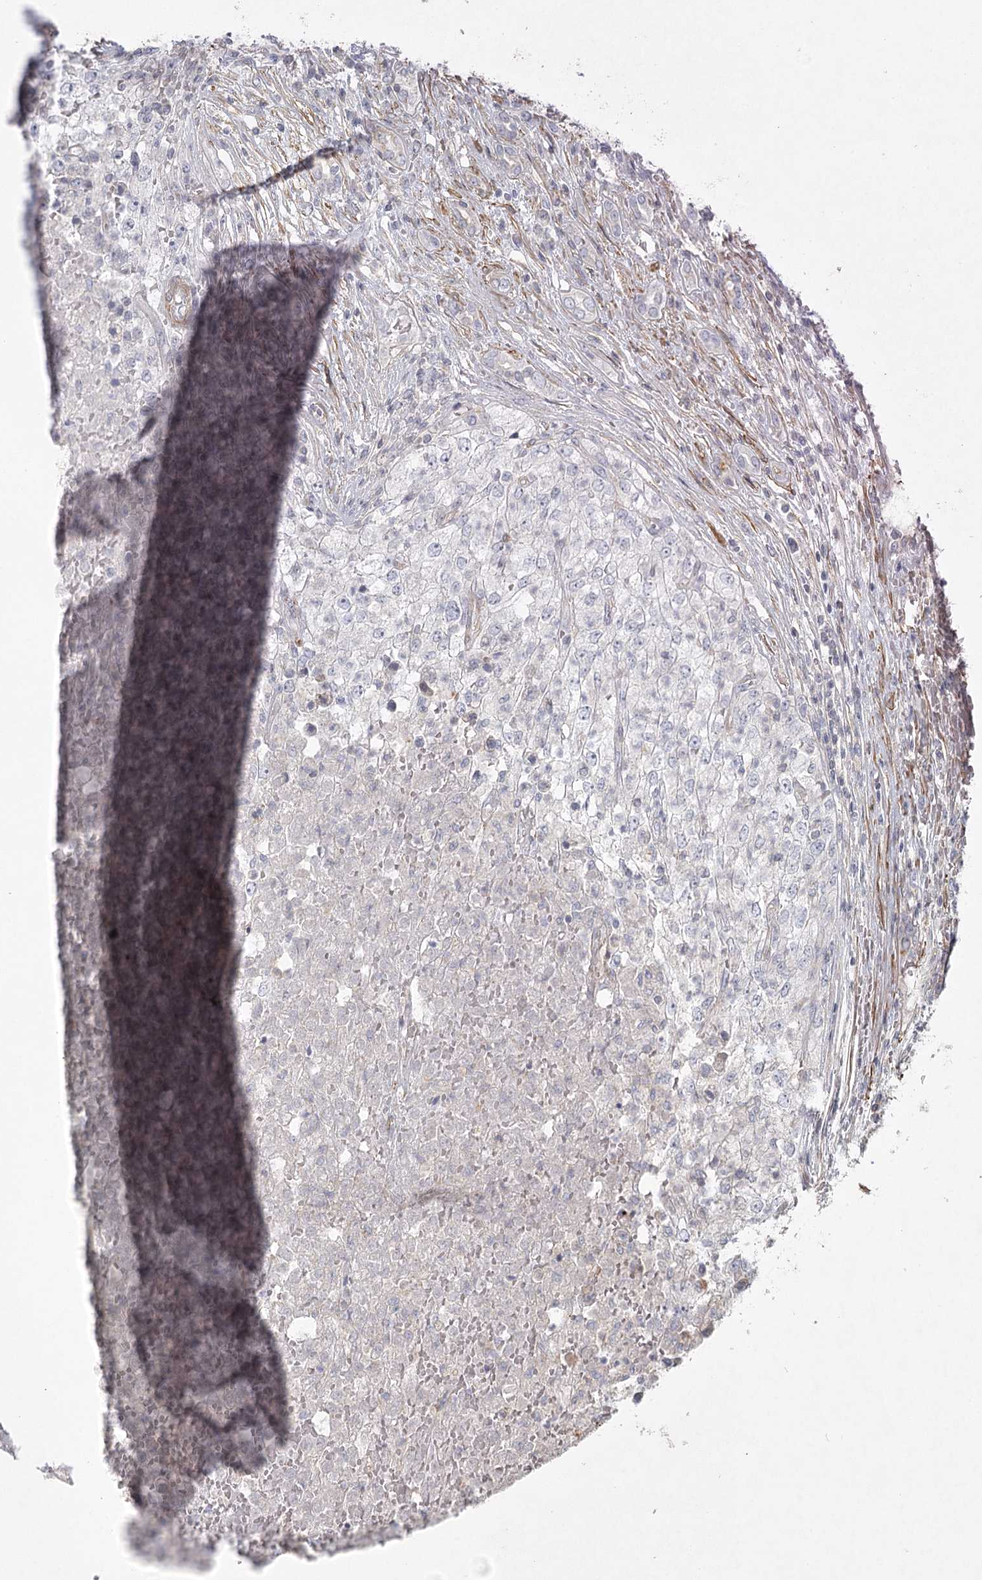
{"staining": {"intensity": "negative", "quantity": "none", "location": "none"}, "tissue": "renal cancer", "cell_type": "Tumor cells", "image_type": "cancer", "snomed": [{"axis": "morphology", "description": "Adenocarcinoma, NOS"}, {"axis": "topography", "description": "Kidney"}], "caption": "This is an immunohistochemistry photomicrograph of human renal adenocarcinoma. There is no staining in tumor cells.", "gene": "INPP4B", "patient": {"sex": "female", "age": 54}}